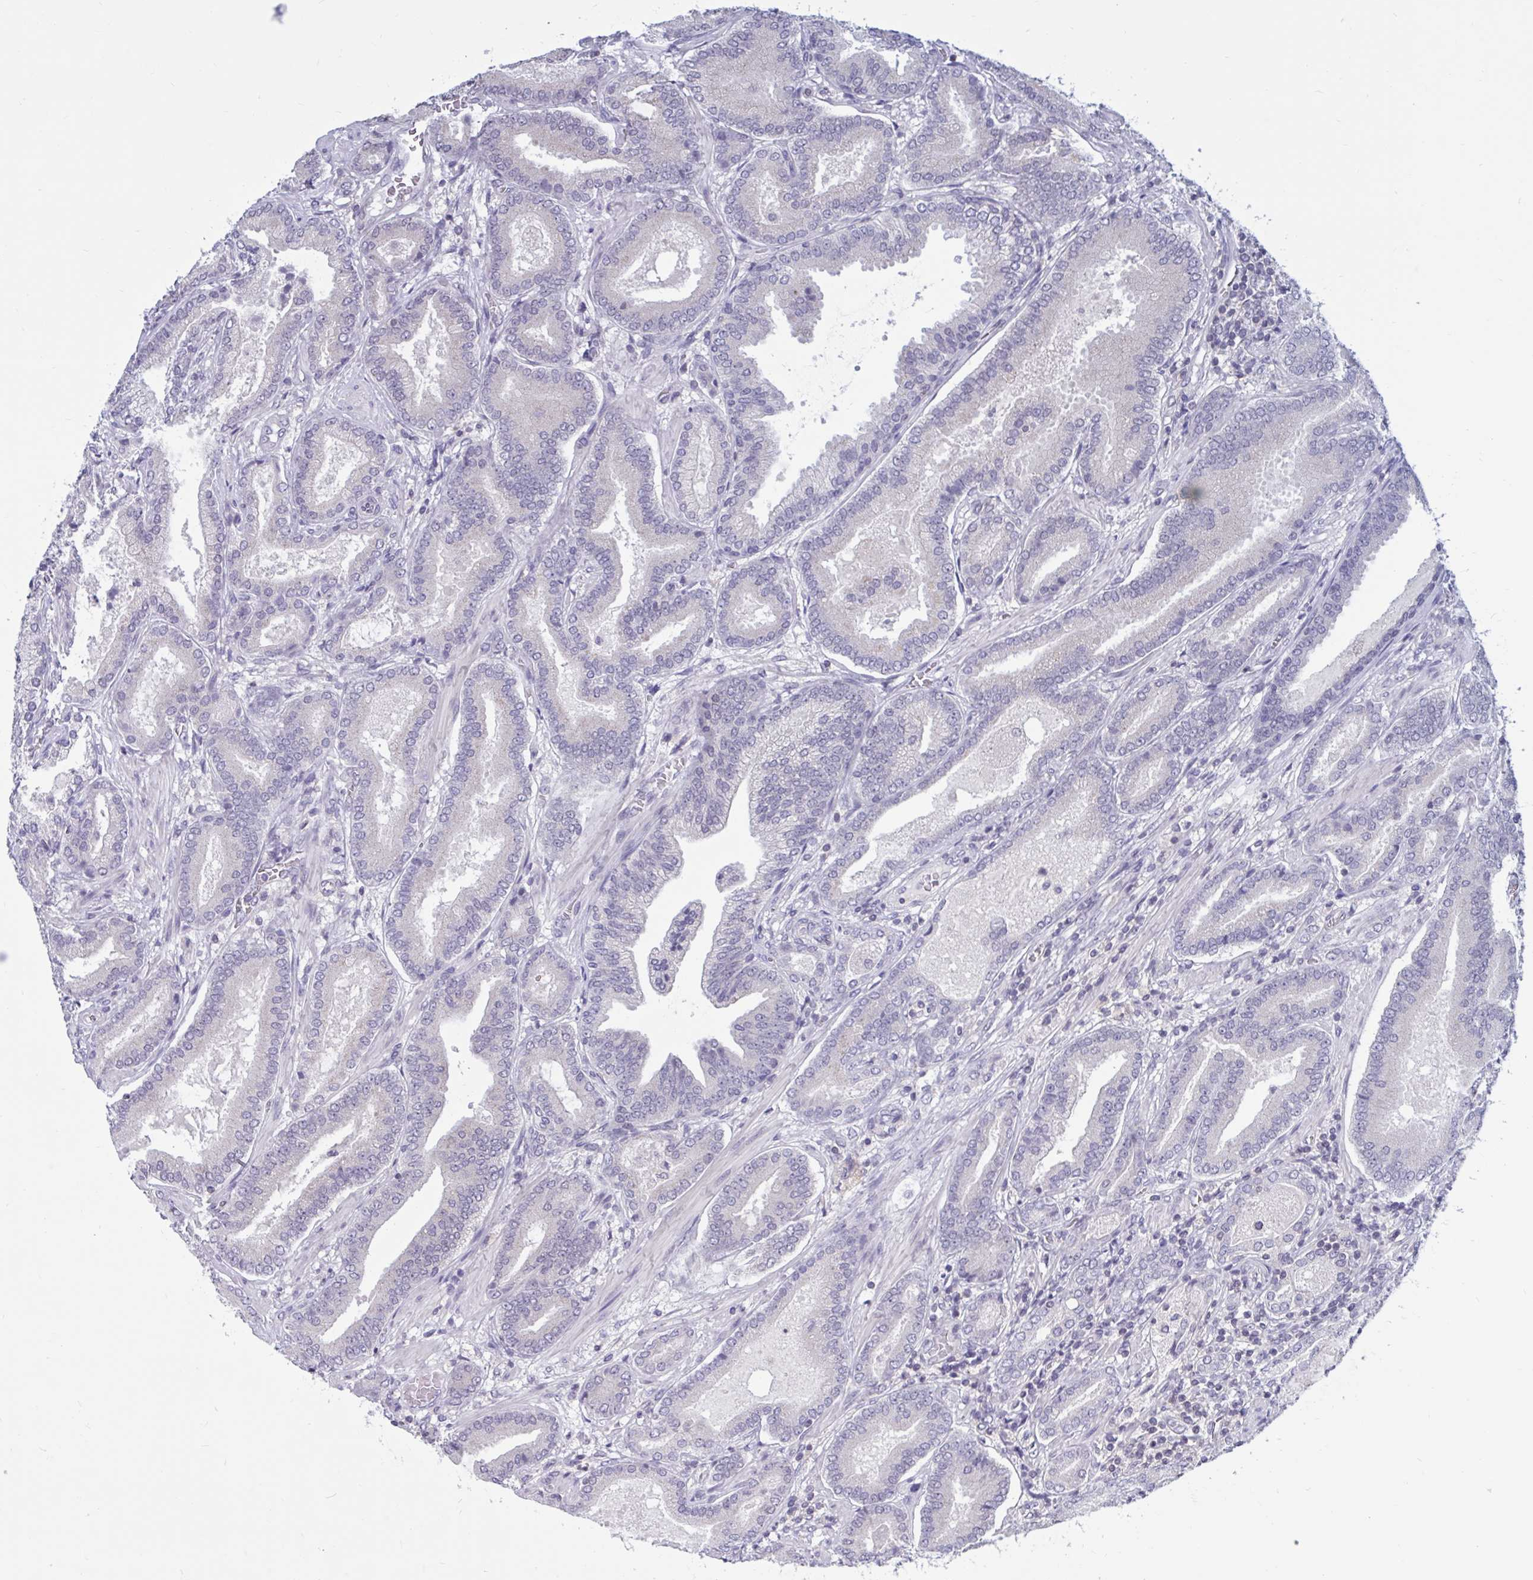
{"staining": {"intensity": "negative", "quantity": "none", "location": "none"}, "tissue": "prostate cancer", "cell_type": "Tumor cells", "image_type": "cancer", "snomed": [{"axis": "morphology", "description": "Adenocarcinoma, High grade"}, {"axis": "topography", "description": "Prostate"}], "caption": "Immunohistochemistry histopathology image of neoplastic tissue: human prostate cancer (adenocarcinoma (high-grade)) stained with DAB exhibits no significant protein positivity in tumor cells.", "gene": "ARPP19", "patient": {"sex": "male", "age": 62}}